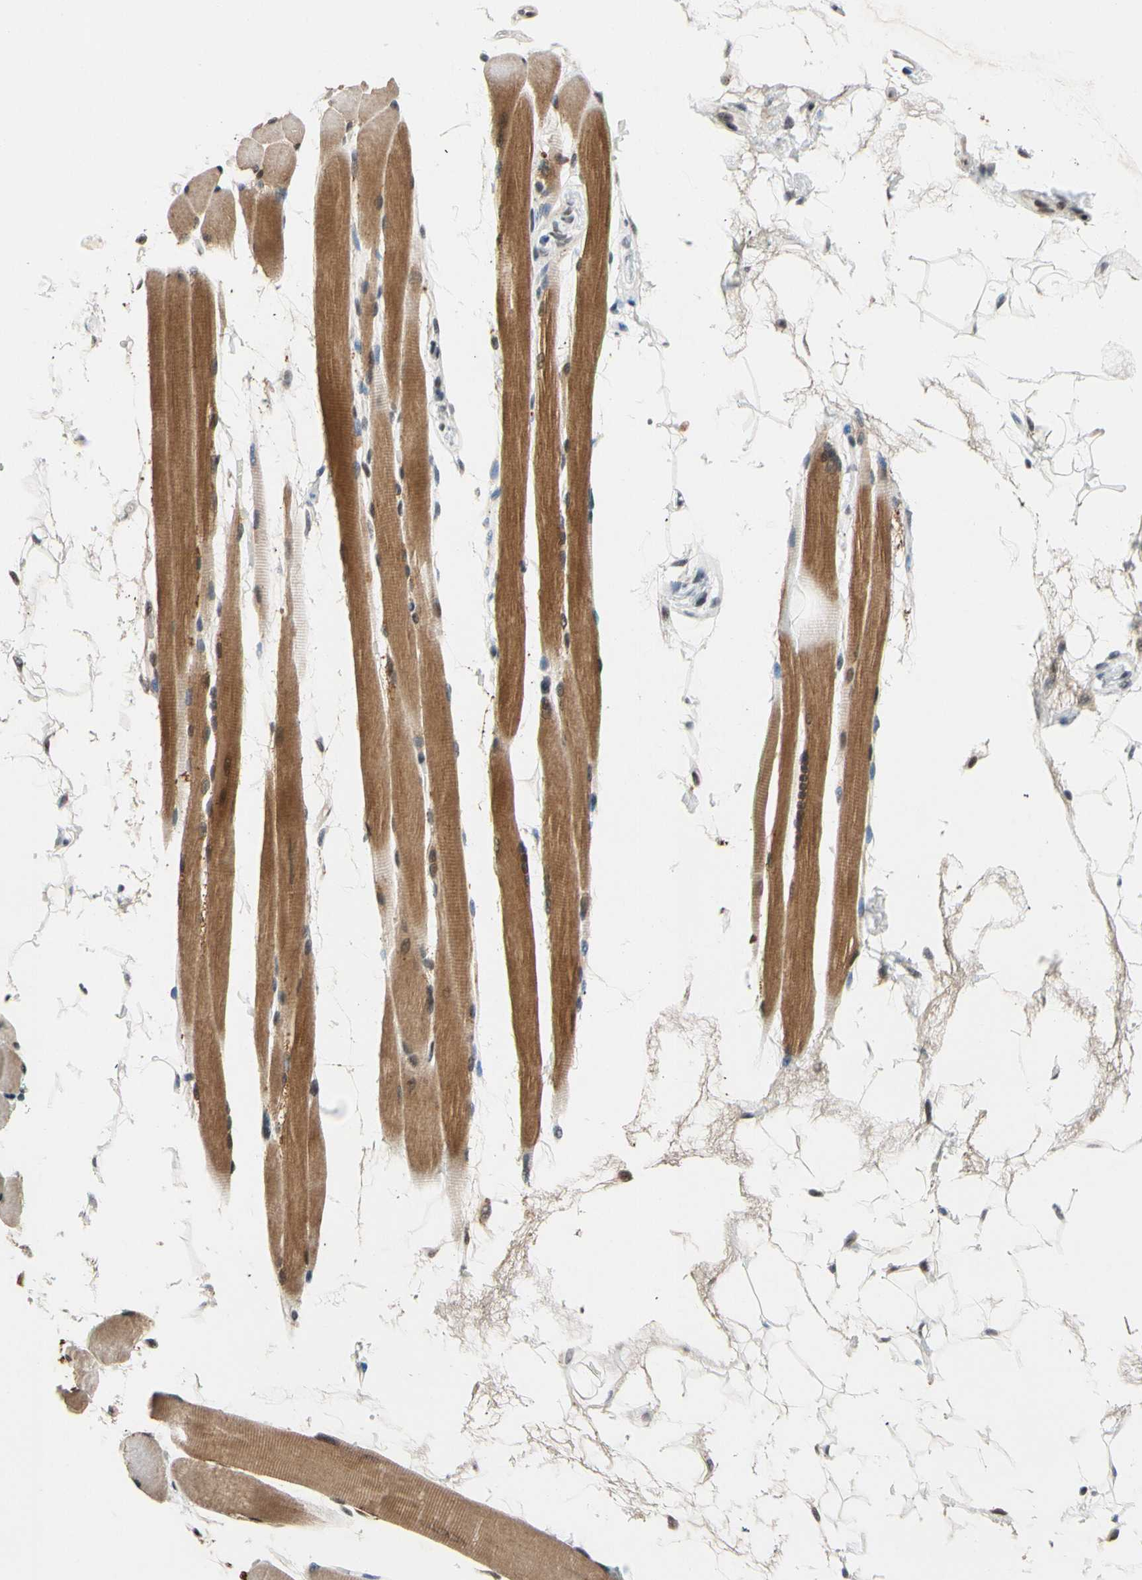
{"staining": {"intensity": "strong", "quantity": ">75%", "location": "cytoplasmic/membranous"}, "tissue": "skeletal muscle", "cell_type": "Myocytes", "image_type": "normal", "snomed": [{"axis": "morphology", "description": "Normal tissue, NOS"}, {"axis": "topography", "description": "Skeletal muscle"}, {"axis": "topography", "description": "Oral tissue"}, {"axis": "topography", "description": "Peripheral nerve tissue"}], "caption": "Immunohistochemistry (IHC) of normal human skeletal muscle exhibits high levels of strong cytoplasmic/membranous expression in approximately >75% of myocytes. The staining was performed using DAB (3,3'-diaminobenzidine), with brown indicating positive protein expression. Nuclei are stained blue with hematoxylin.", "gene": "TAF4", "patient": {"sex": "female", "age": 84}}